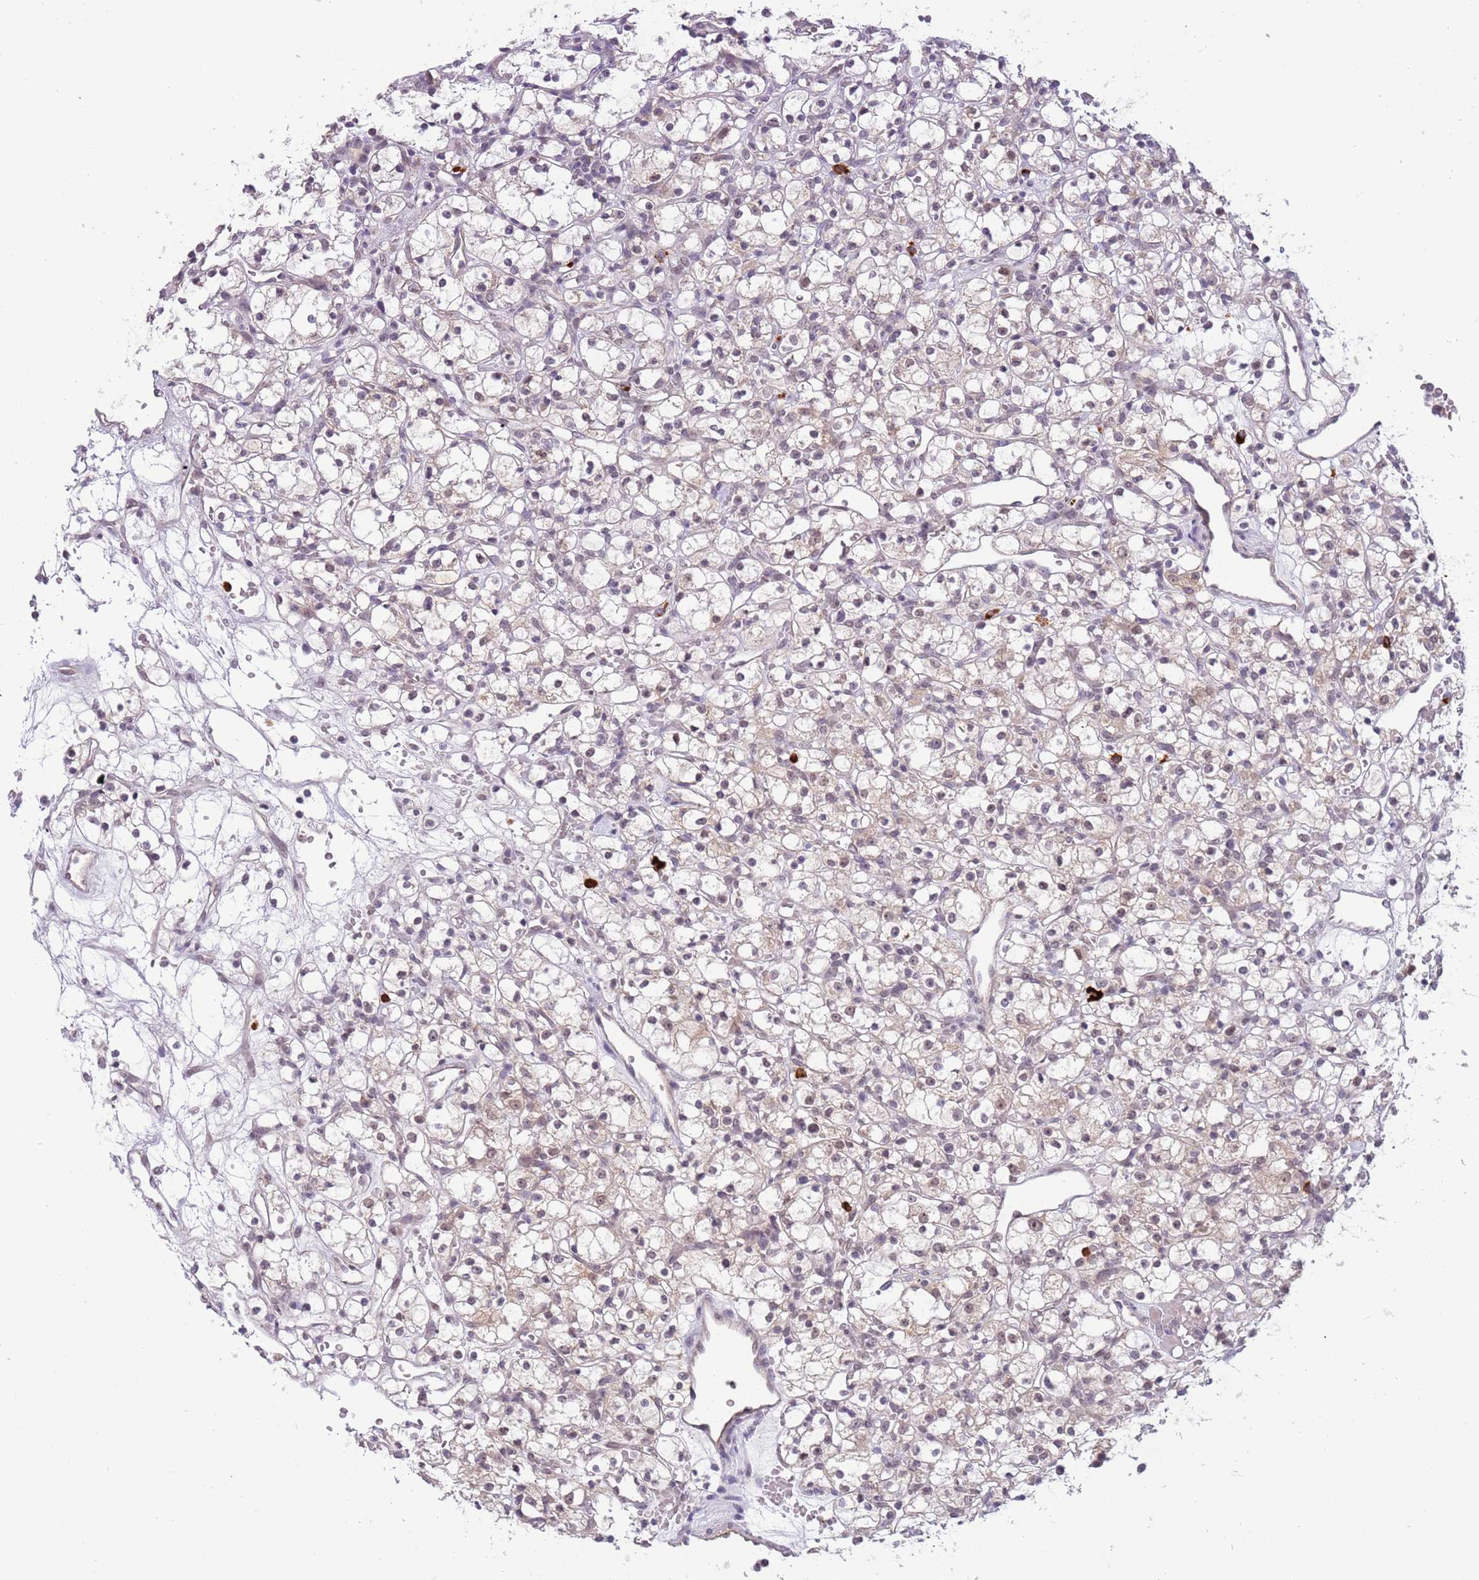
{"staining": {"intensity": "negative", "quantity": "none", "location": "none"}, "tissue": "renal cancer", "cell_type": "Tumor cells", "image_type": "cancer", "snomed": [{"axis": "morphology", "description": "Adenocarcinoma, NOS"}, {"axis": "topography", "description": "Kidney"}], "caption": "Immunohistochemical staining of renal adenocarcinoma shows no significant positivity in tumor cells.", "gene": "FAM120AOS", "patient": {"sex": "female", "age": 59}}